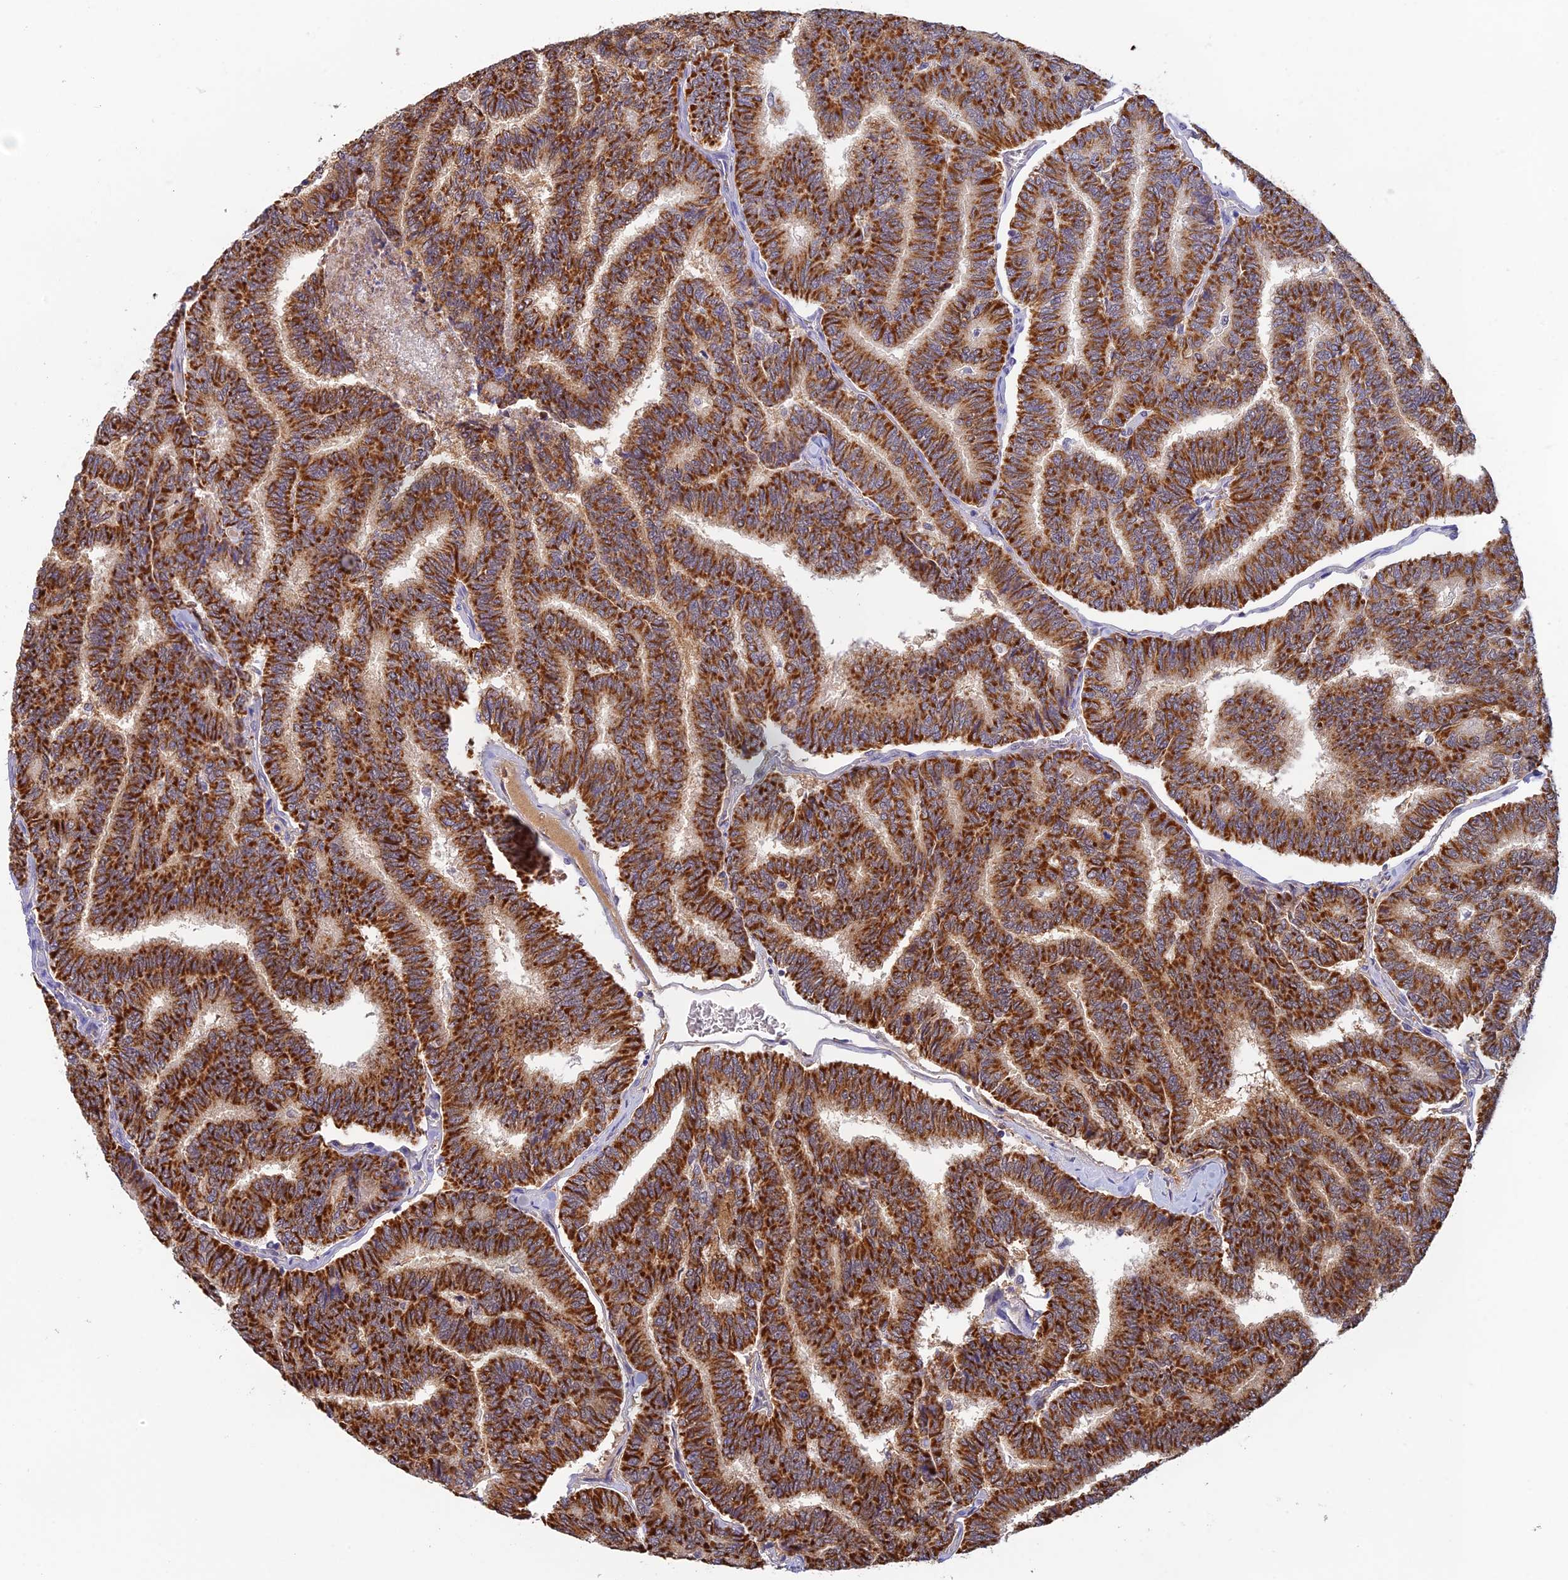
{"staining": {"intensity": "strong", "quantity": ">75%", "location": "cytoplasmic/membranous"}, "tissue": "thyroid cancer", "cell_type": "Tumor cells", "image_type": "cancer", "snomed": [{"axis": "morphology", "description": "Papillary adenocarcinoma, NOS"}, {"axis": "topography", "description": "Thyroid gland"}], "caption": "Thyroid cancer stained with DAB immunohistochemistry exhibits high levels of strong cytoplasmic/membranous expression in about >75% of tumor cells.", "gene": "HDHD2", "patient": {"sex": "female", "age": 35}}